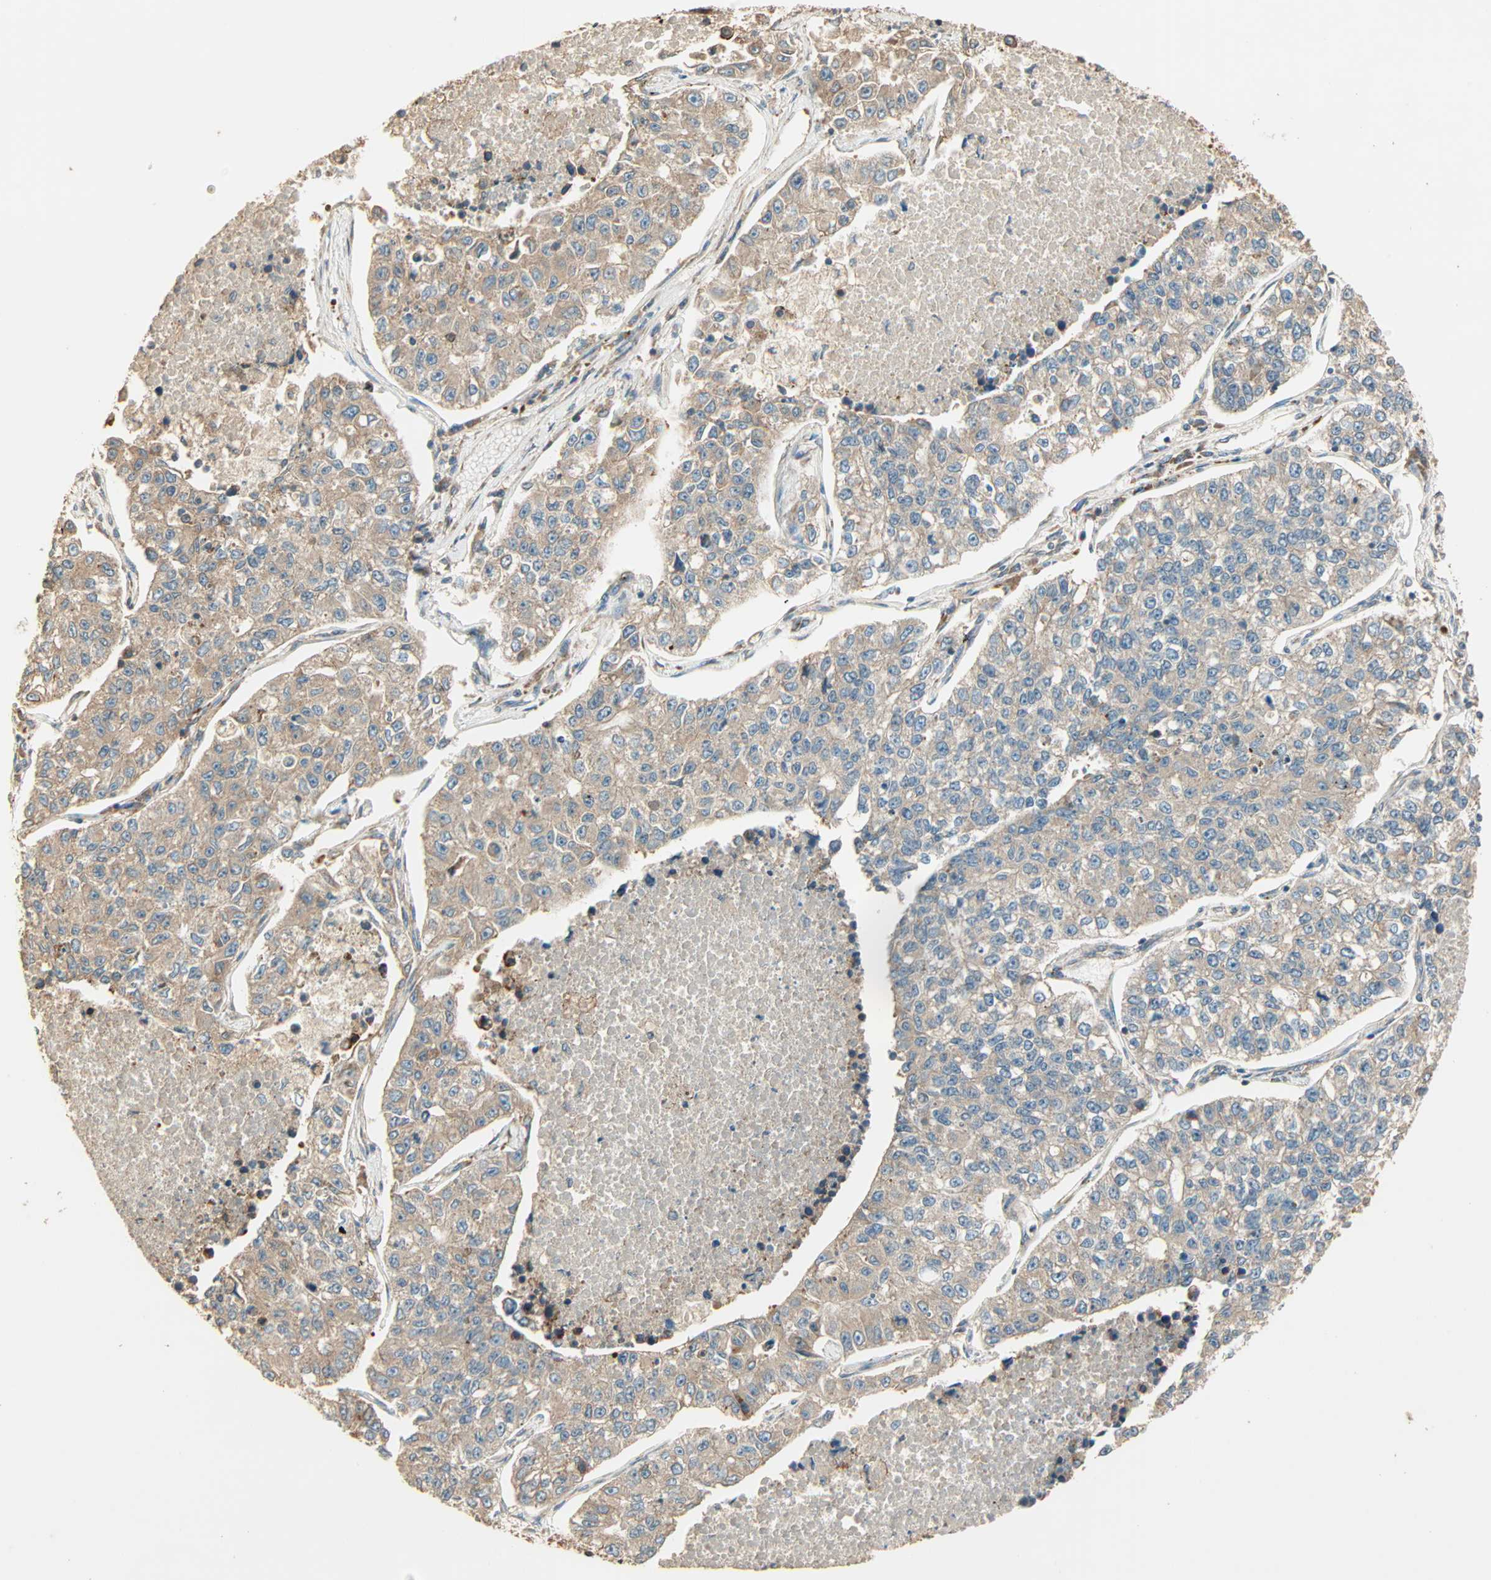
{"staining": {"intensity": "weak", "quantity": "25%-75%", "location": "cytoplasmic/membranous"}, "tissue": "lung cancer", "cell_type": "Tumor cells", "image_type": "cancer", "snomed": [{"axis": "morphology", "description": "Adenocarcinoma, NOS"}, {"axis": "topography", "description": "Lung"}], "caption": "Lung cancer tissue reveals weak cytoplasmic/membranous staining in approximately 25%-75% of tumor cells, visualized by immunohistochemistry.", "gene": "GALK1", "patient": {"sex": "male", "age": 49}}